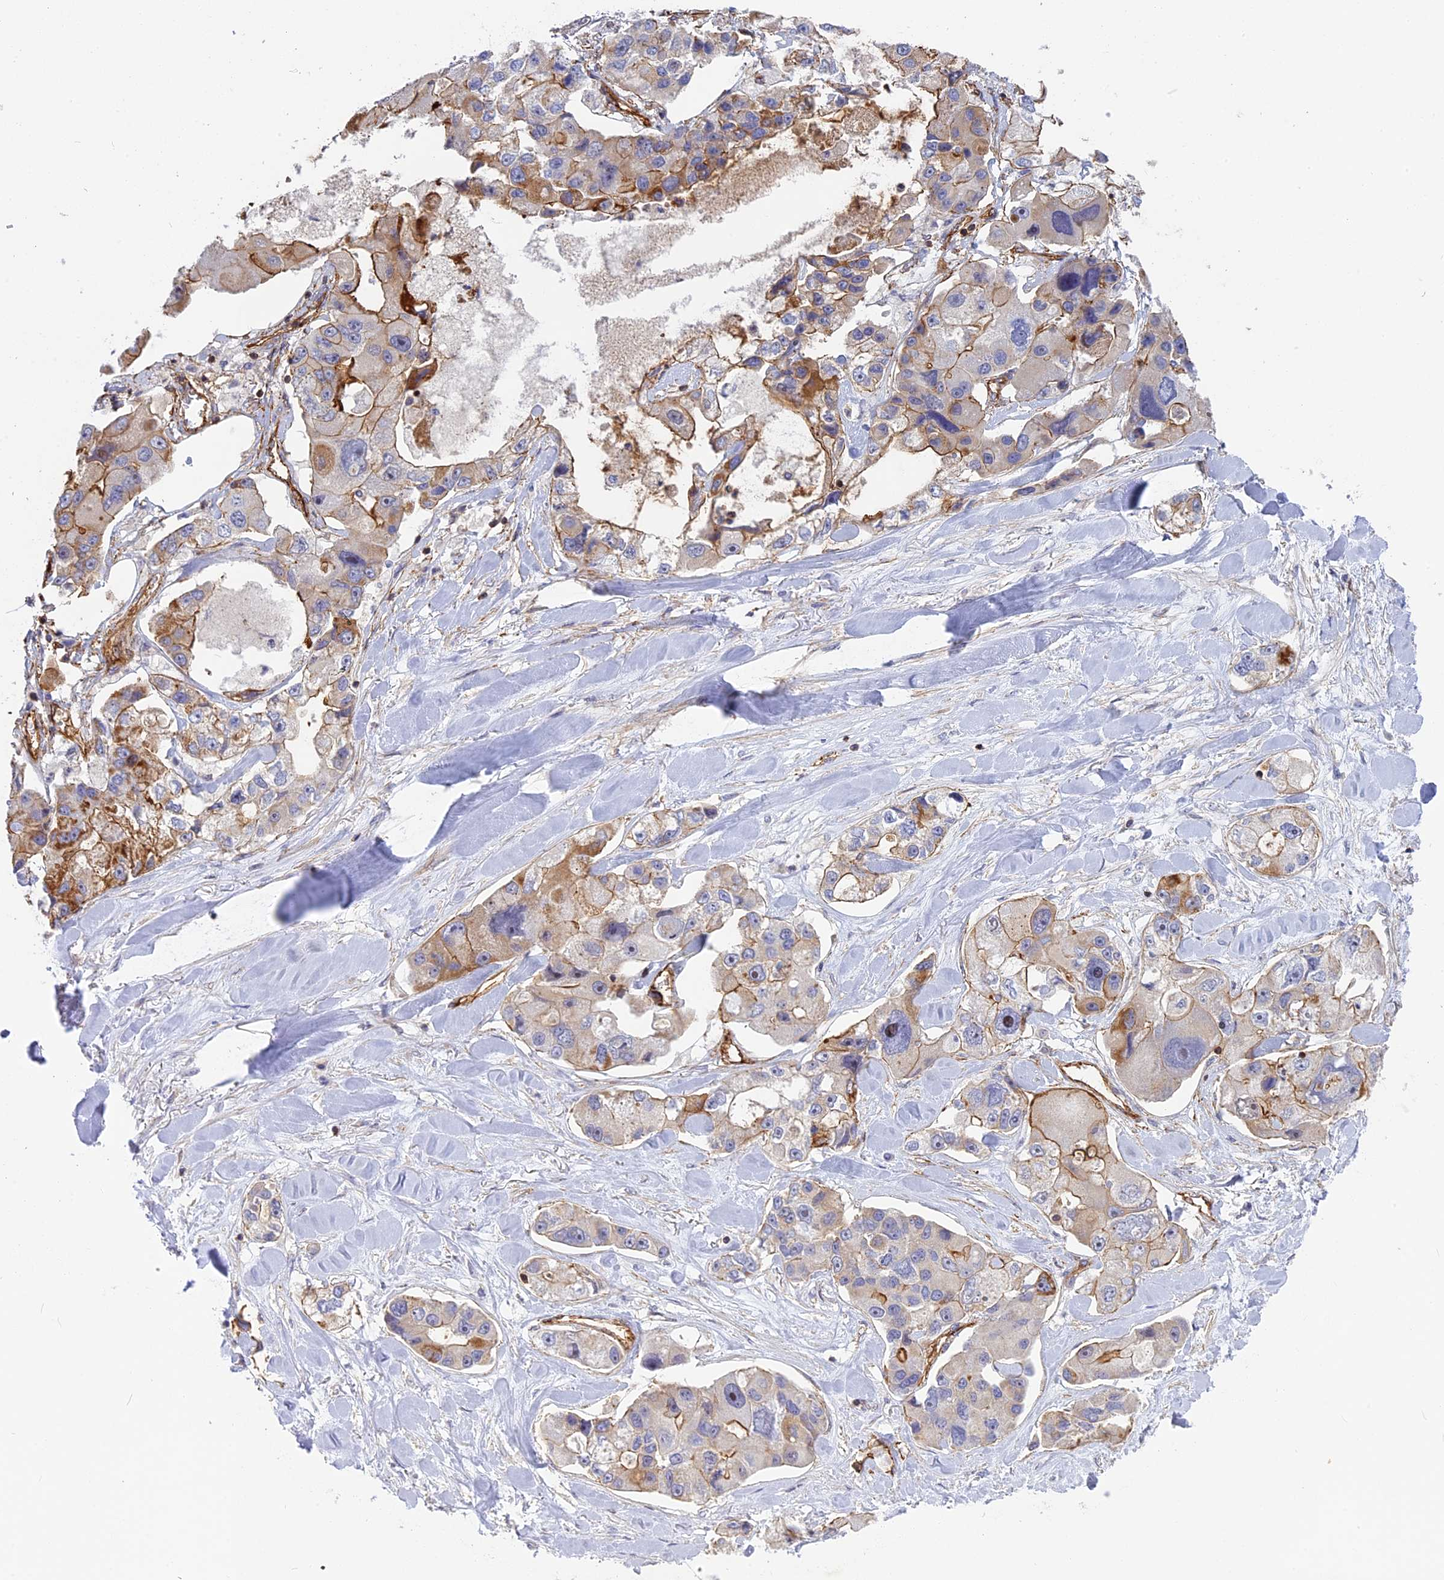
{"staining": {"intensity": "moderate", "quantity": "25%-75%", "location": "cytoplasmic/membranous"}, "tissue": "lung cancer", "cell_type": "Tumor cells", "image_type": "cancer", "snomed": [{"axis": "morphology", "description": "Adenocarcinoma, NOS"}, {"axis": "topography", "description": "Lung"}], "caption": "Human adenocarcinoma (lung) stained for a protein (brown) demonstrates moderate cytoplasmic/membranous positive positivity in approximately 25%-75% of tumor cells.", "gene": "CNBD2", "patient": {"sex": "female", "age": 54}}